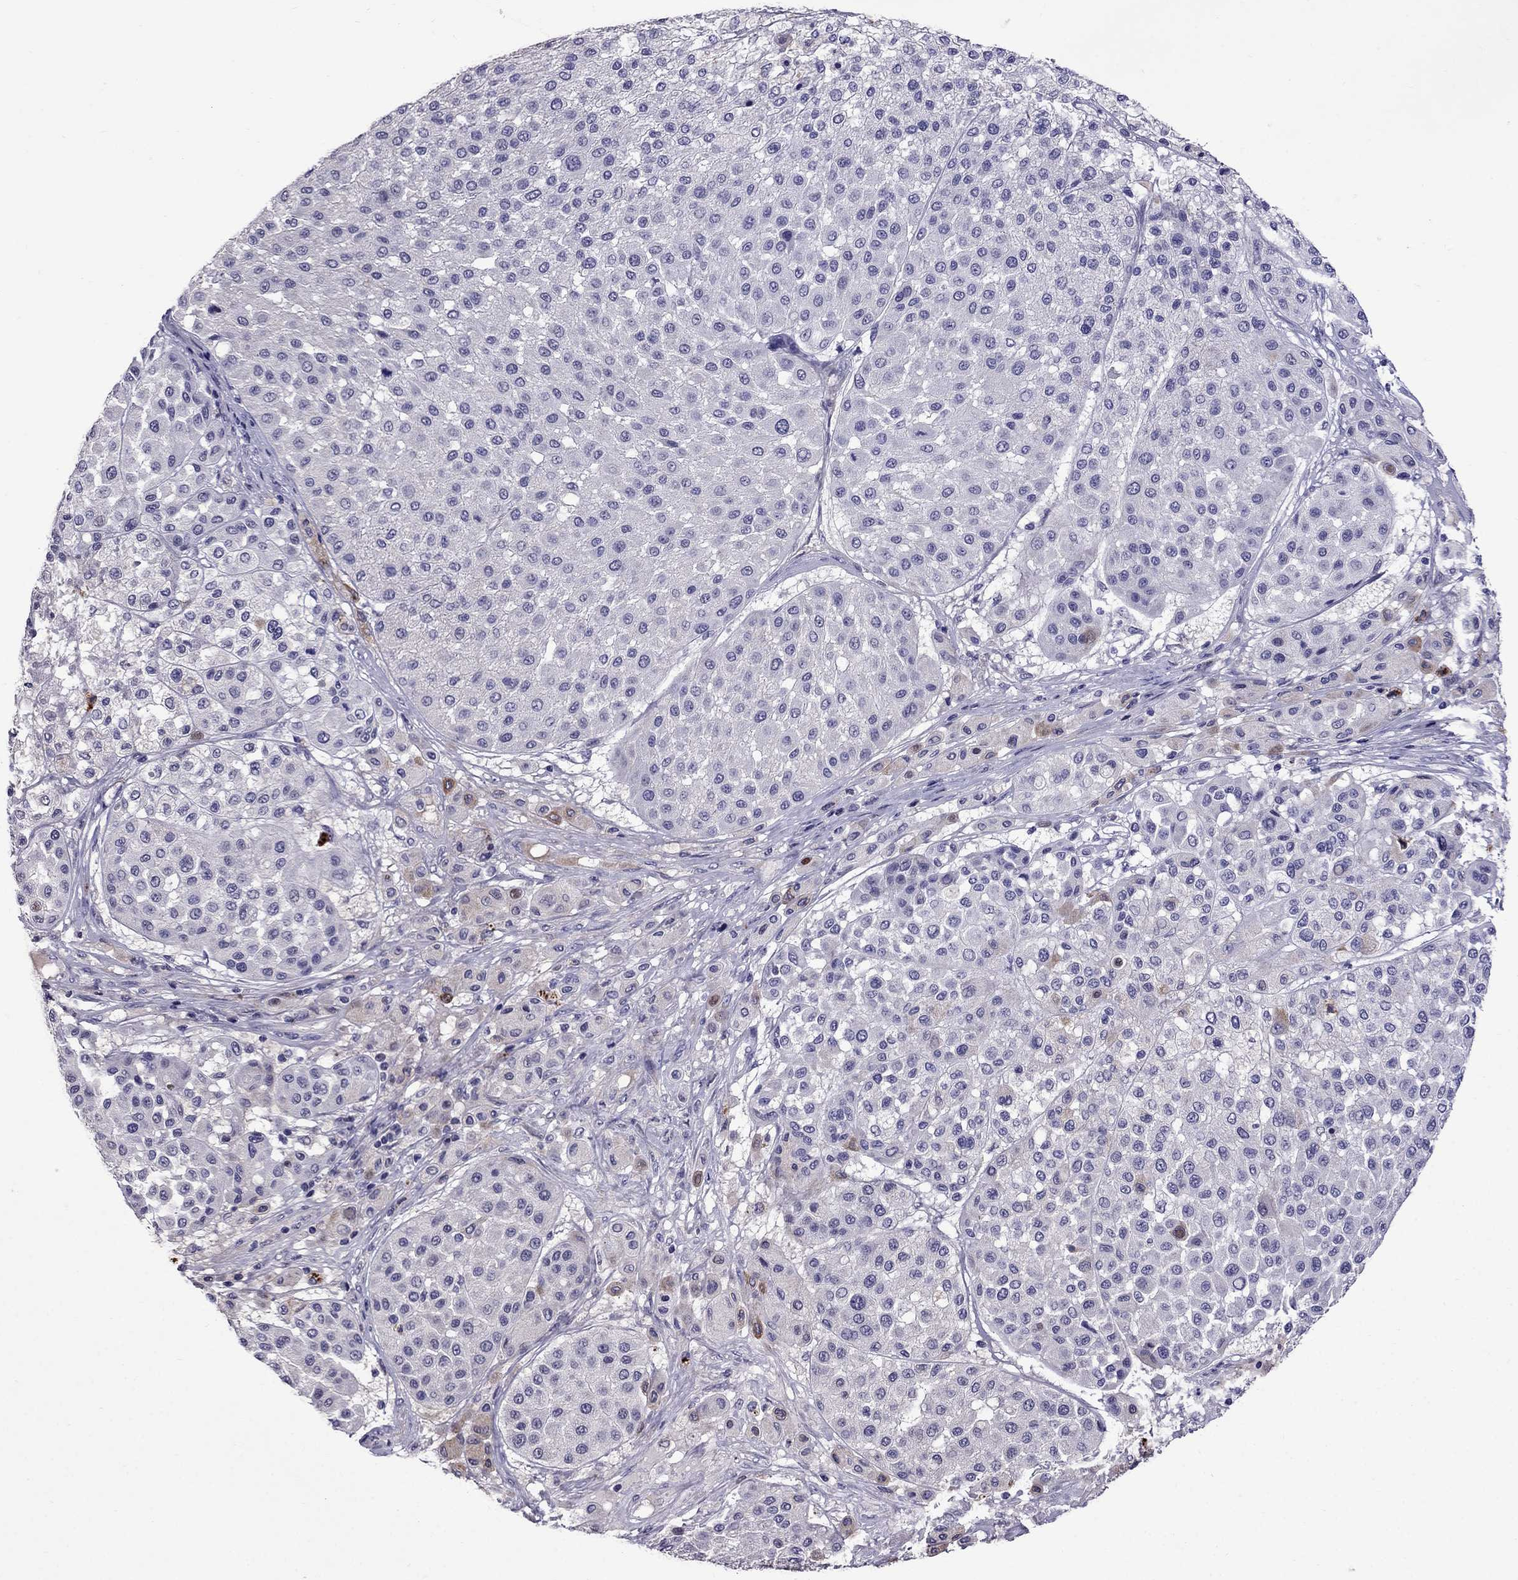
{"staining": {"intensity": "negative", "quantity": "none", "location": "none"}, "tissue": "melanoma", "cell_type": "Tumor cells", "image_type": "cancer", "snomed": [{"axis": "morphology", "description": "Malignant melanoma, Metastatic site"}, {"axis": "topography", "description": "Smooth muscle"}], "caption": "Immunohistochemical staining of melanoma displays no significant positivity in tumor cells.", "gene": "OLFM4", "patient": {"sex": "male", "age": 41}}